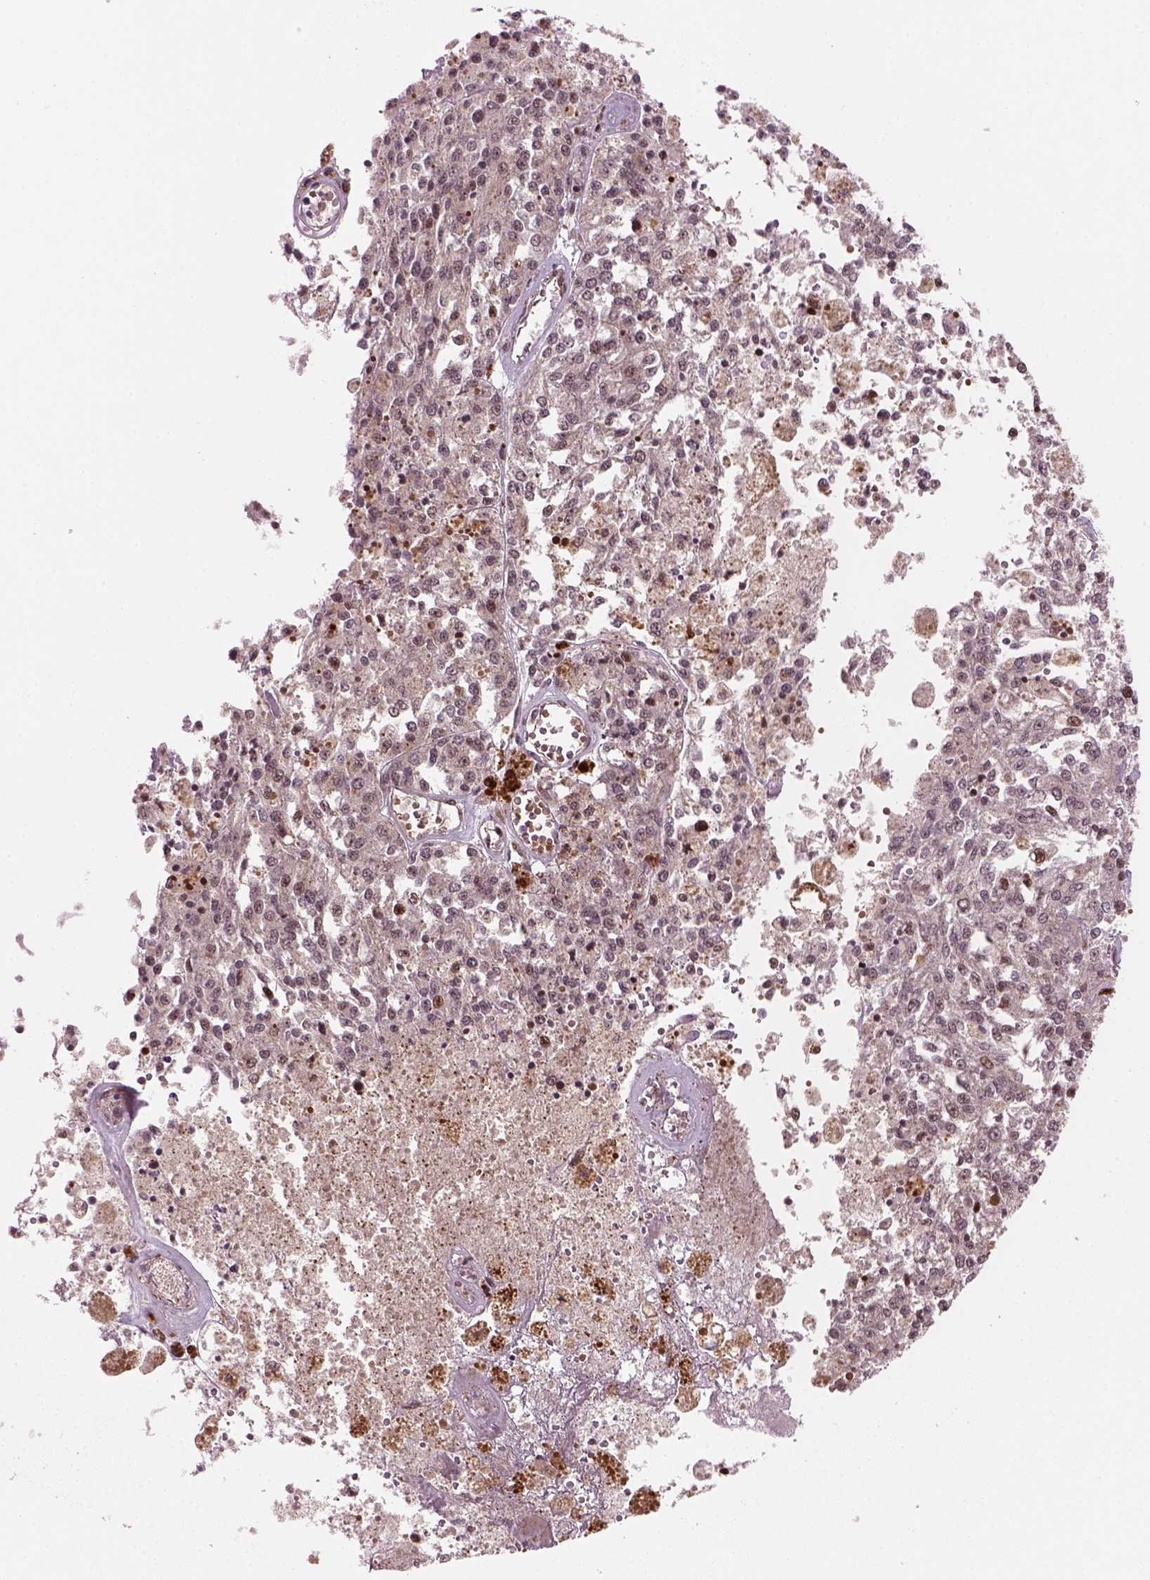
{"staining": {"intensity": "weak", "quantity": ">75%", "location": "cytoplasmic/membranous,nuclear"}, "tissue": "melanoma", "cell_type": "Tumor cells", "image_type": "cancer", "snomed": [{"axis": "morphology", "description": "Malignant melanoma, Metastatic site"}, {"axis": "topography", "description": "Lymph node"}], "caption": "IHC of malignant melanoma (metastatic site) shows low levels of weak cytoplasmic/membranous and nuclear expression in approximately >75% of tumor cells.", "gene": "PSMD11", "patient": {"sex": "female", "age": 64}}